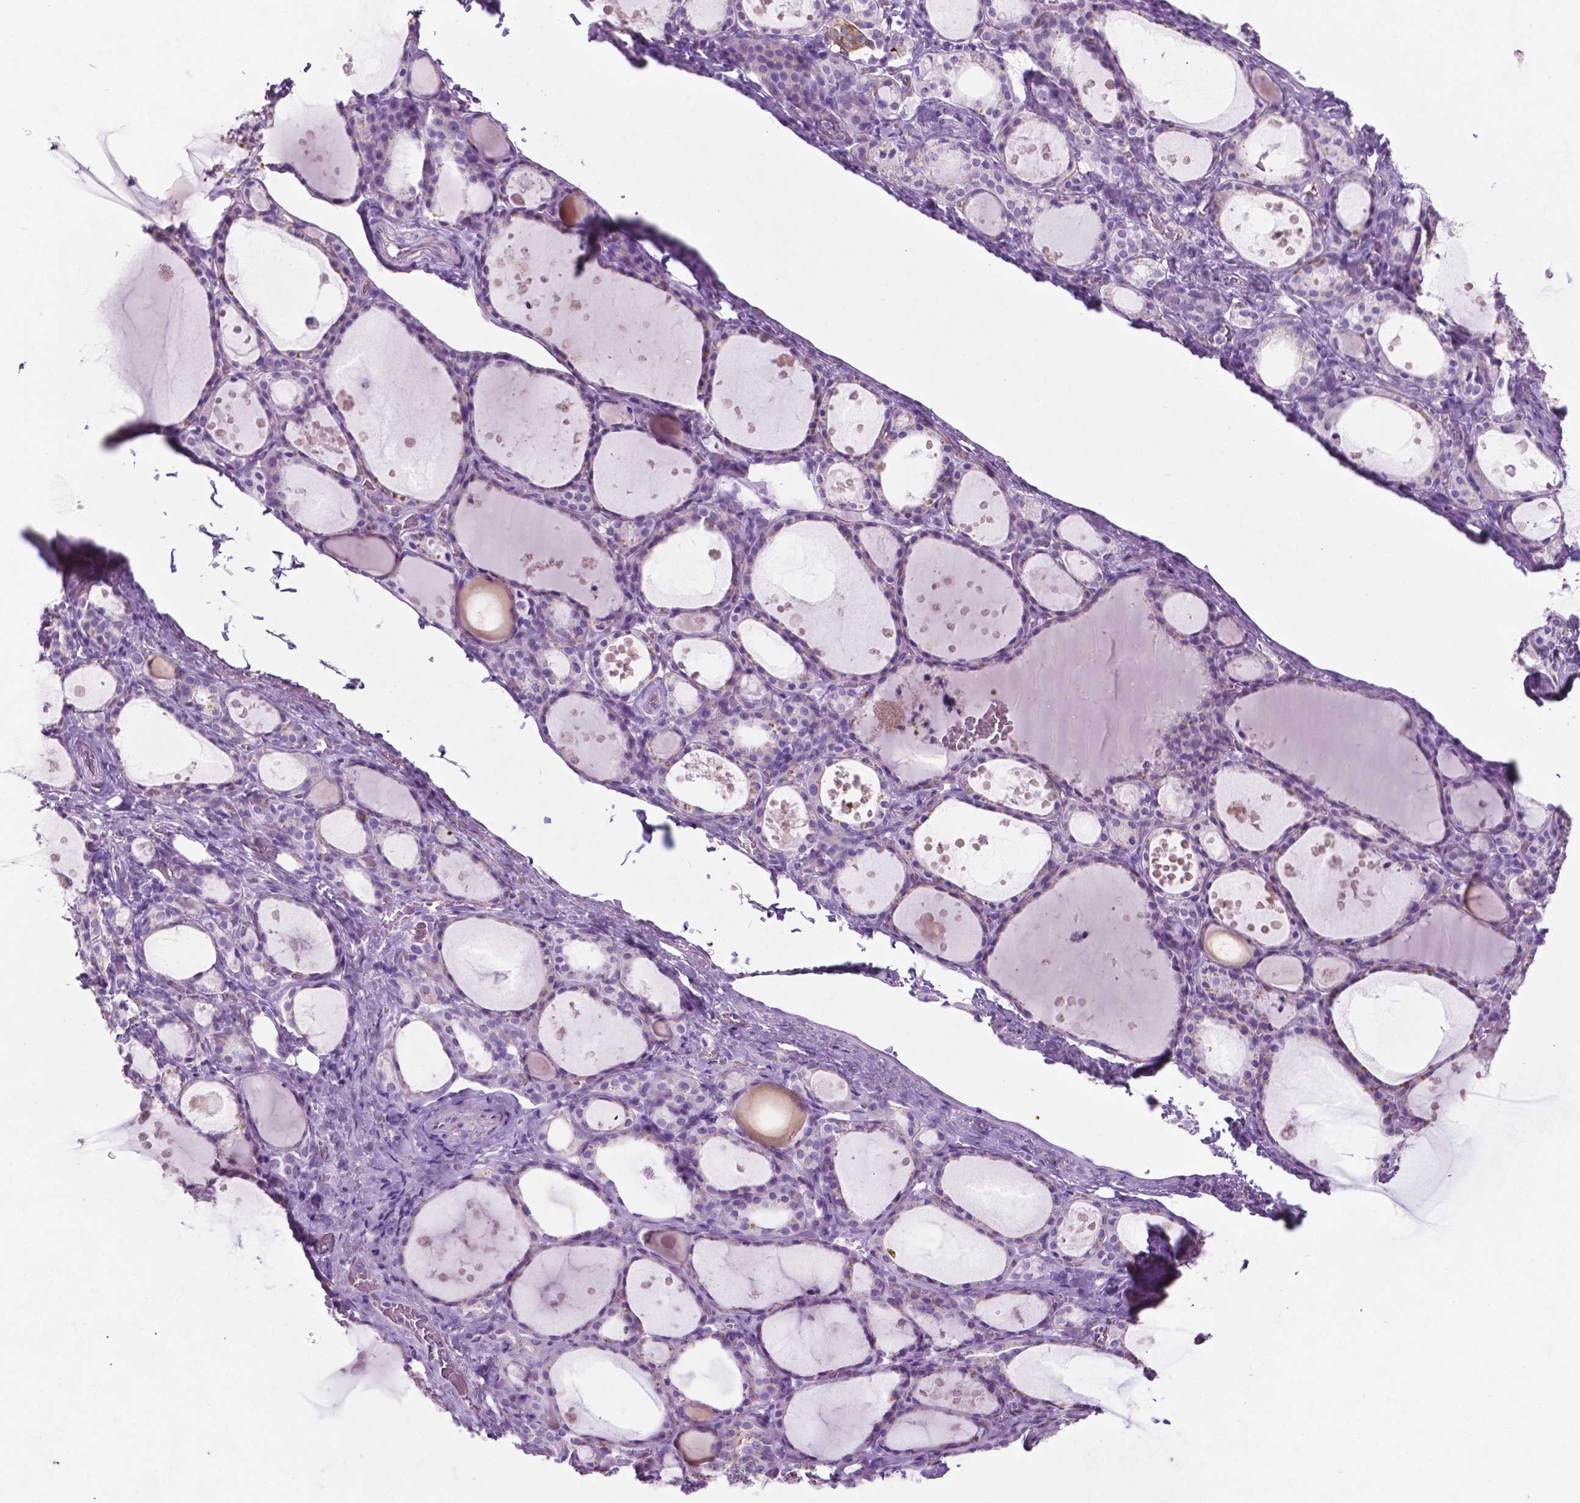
{"staining": {"intensity": "negative", "quantity": "none", "location": "none"}, "tissue": "thyroid gland", "cell_type": "Glandular cells", "image_type": "normal", "snomed": [{"axis": "morphology", "description": "Normal tissue, NOS"}, {"axis": "topography", "description": "Thyroid gland"}], "caption": "Photomicrograph shows no protein staining in glandular cells of normal thyroid gland.", "gene": "PHGR1", "patient": {"sex": "male", "age": 68}}